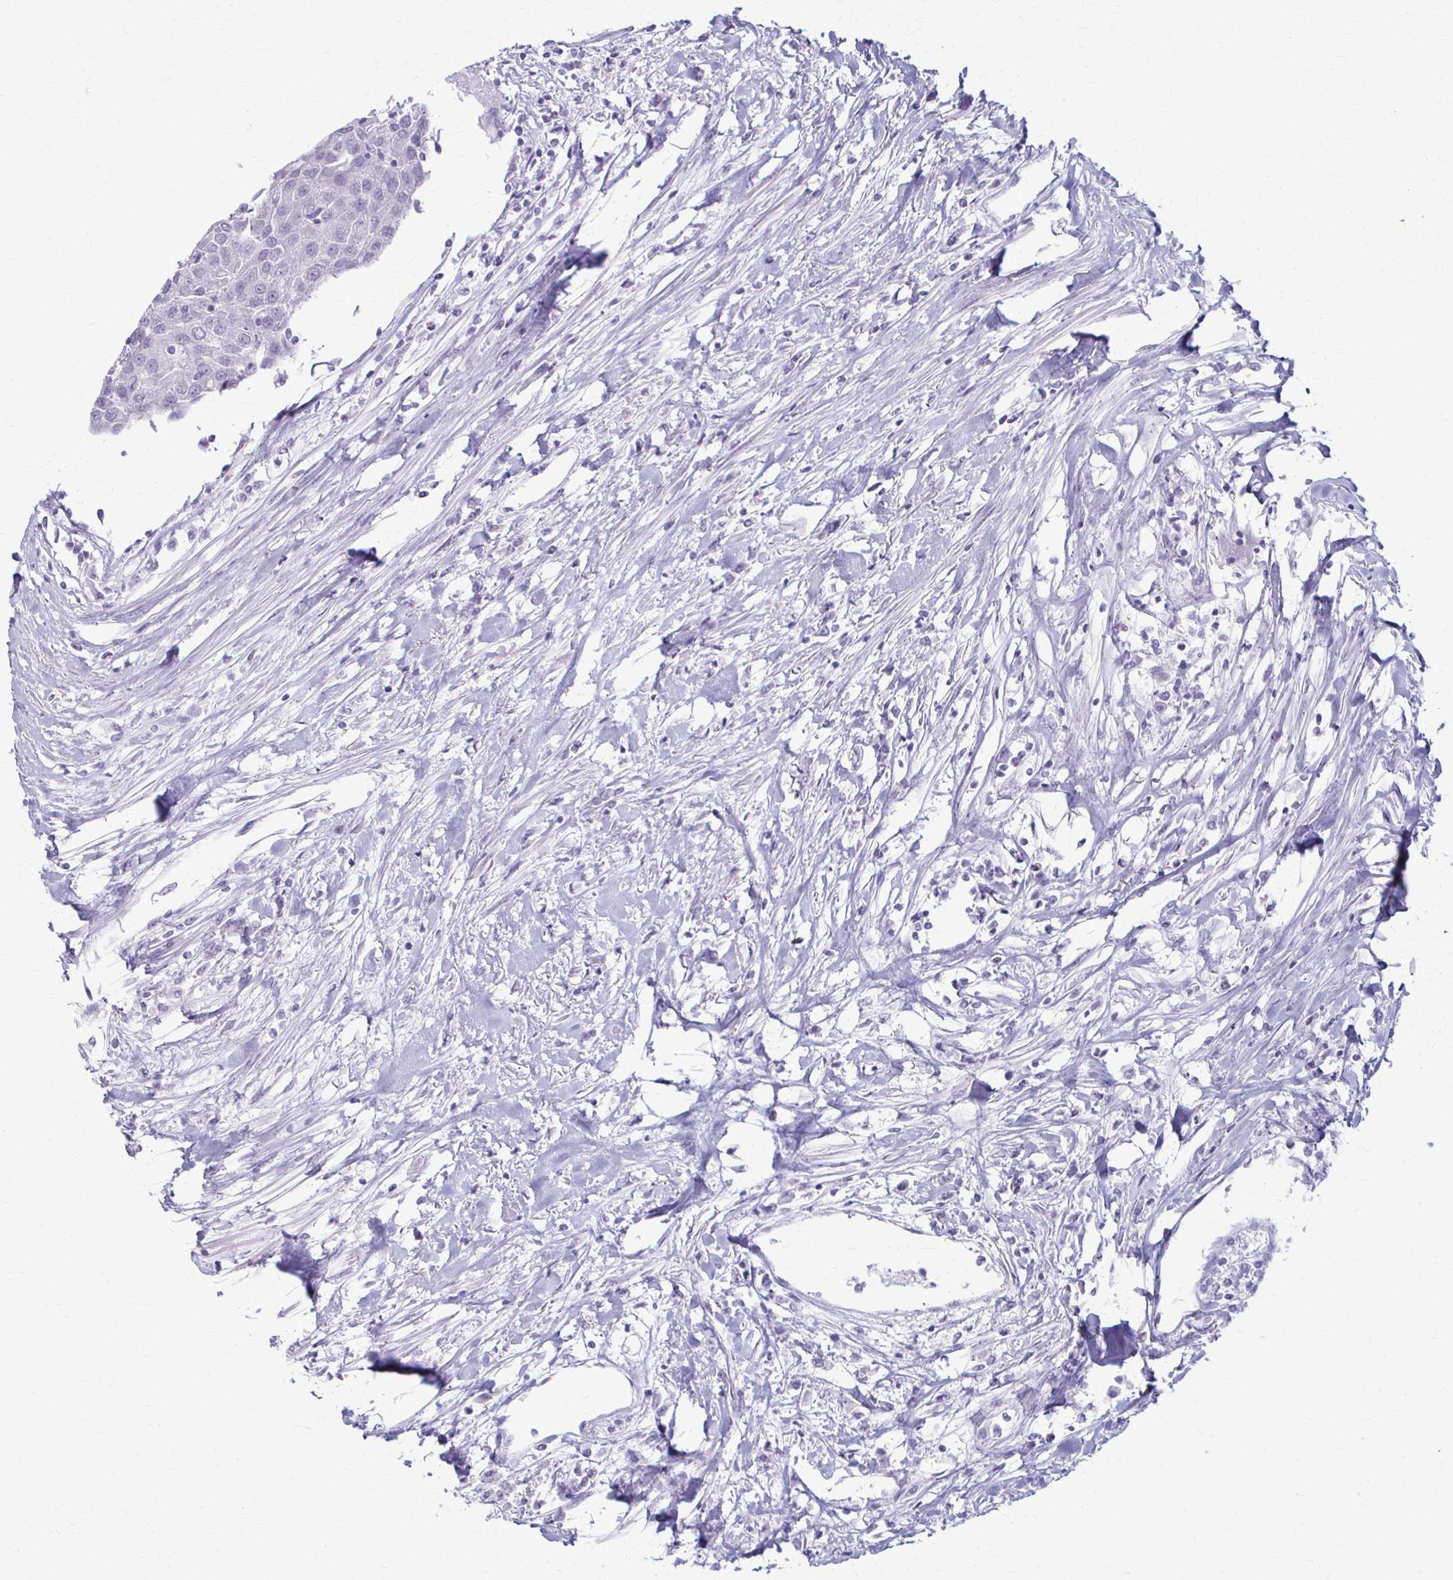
{"staining": {"intensity": "negative", "quantity": "none", "location": "none"}, "tissue": "urothelial cancer", "cell_type": "Tumor cells", "image_type": "cancer", "snomed": [{"axis": "morphology", "description": "Urothelial carcinoma, High grade"}, {"axis": "topography", "description": "Urinary bladder"}], "caption": "DAB (3,3'-diaminobenzidine) immunohistochemical staining of urothelial cancer reveals no significant expression in tumor cells.", "gene": "PRKRA", "patient": {"sex": "female", "age": 85}}